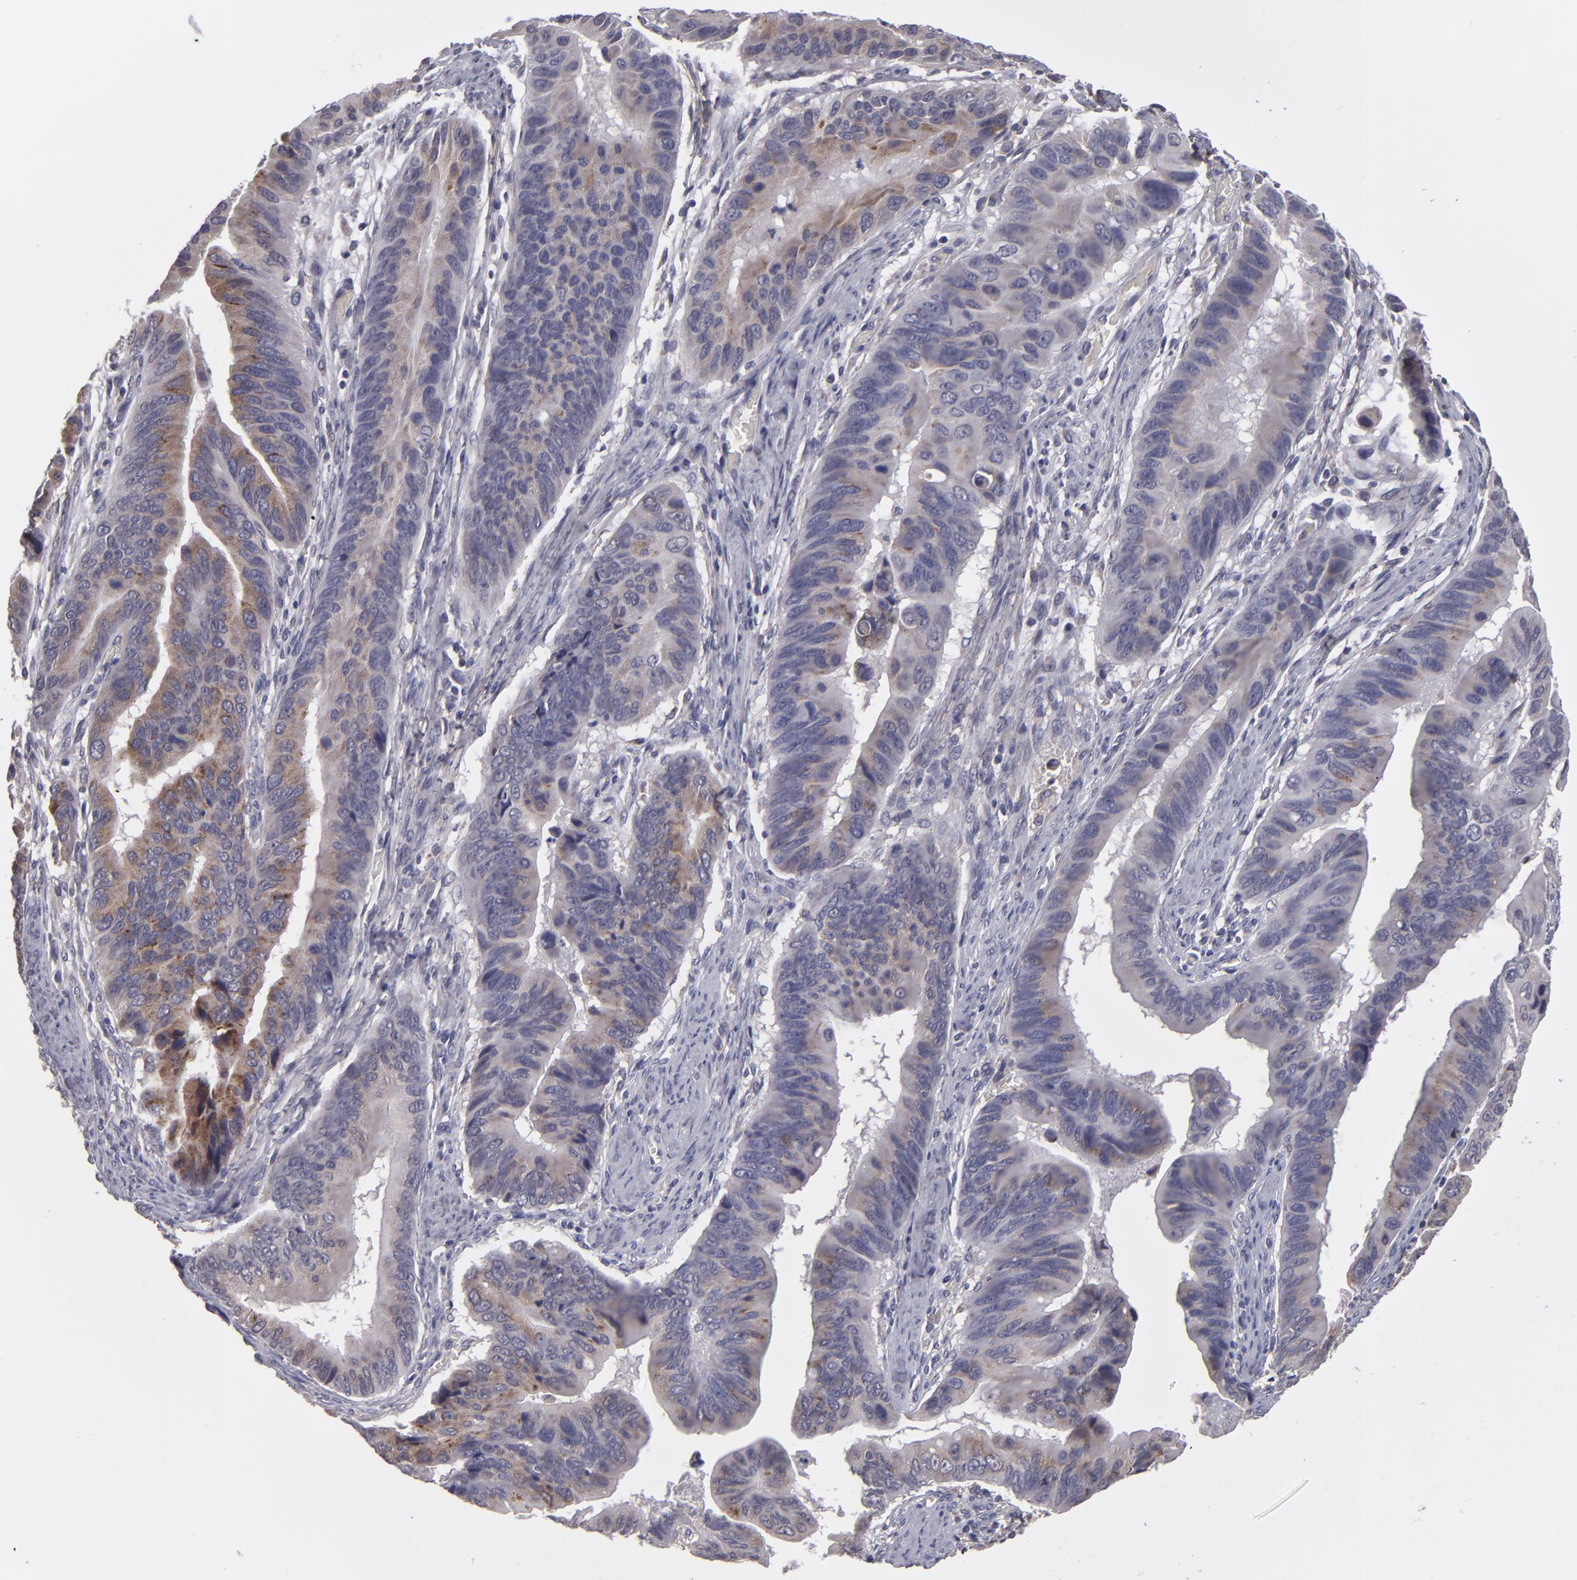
{"staining": {"intensity": "weak", "quantity": "25%-75%", "location": "cytoplasmic/membranous"}, "tissue": "stomach cancer", "cell_type": "Tumor cells", "image_type": "cancer", "snomed": [{"axis": "morphology", "description": "Adenocarcinoma, NOS"}, {"axis": "topography", "description": "Stomach, upper"}], "caption": "Brown immunohistochemical staining in stomach adenocarcinoma reveals weak cytoplasmic/membranous staining in approximately 25%-75% of tumor cells.", "gene": "IL12A", "patient": {"sex": "male", "age": 80}}